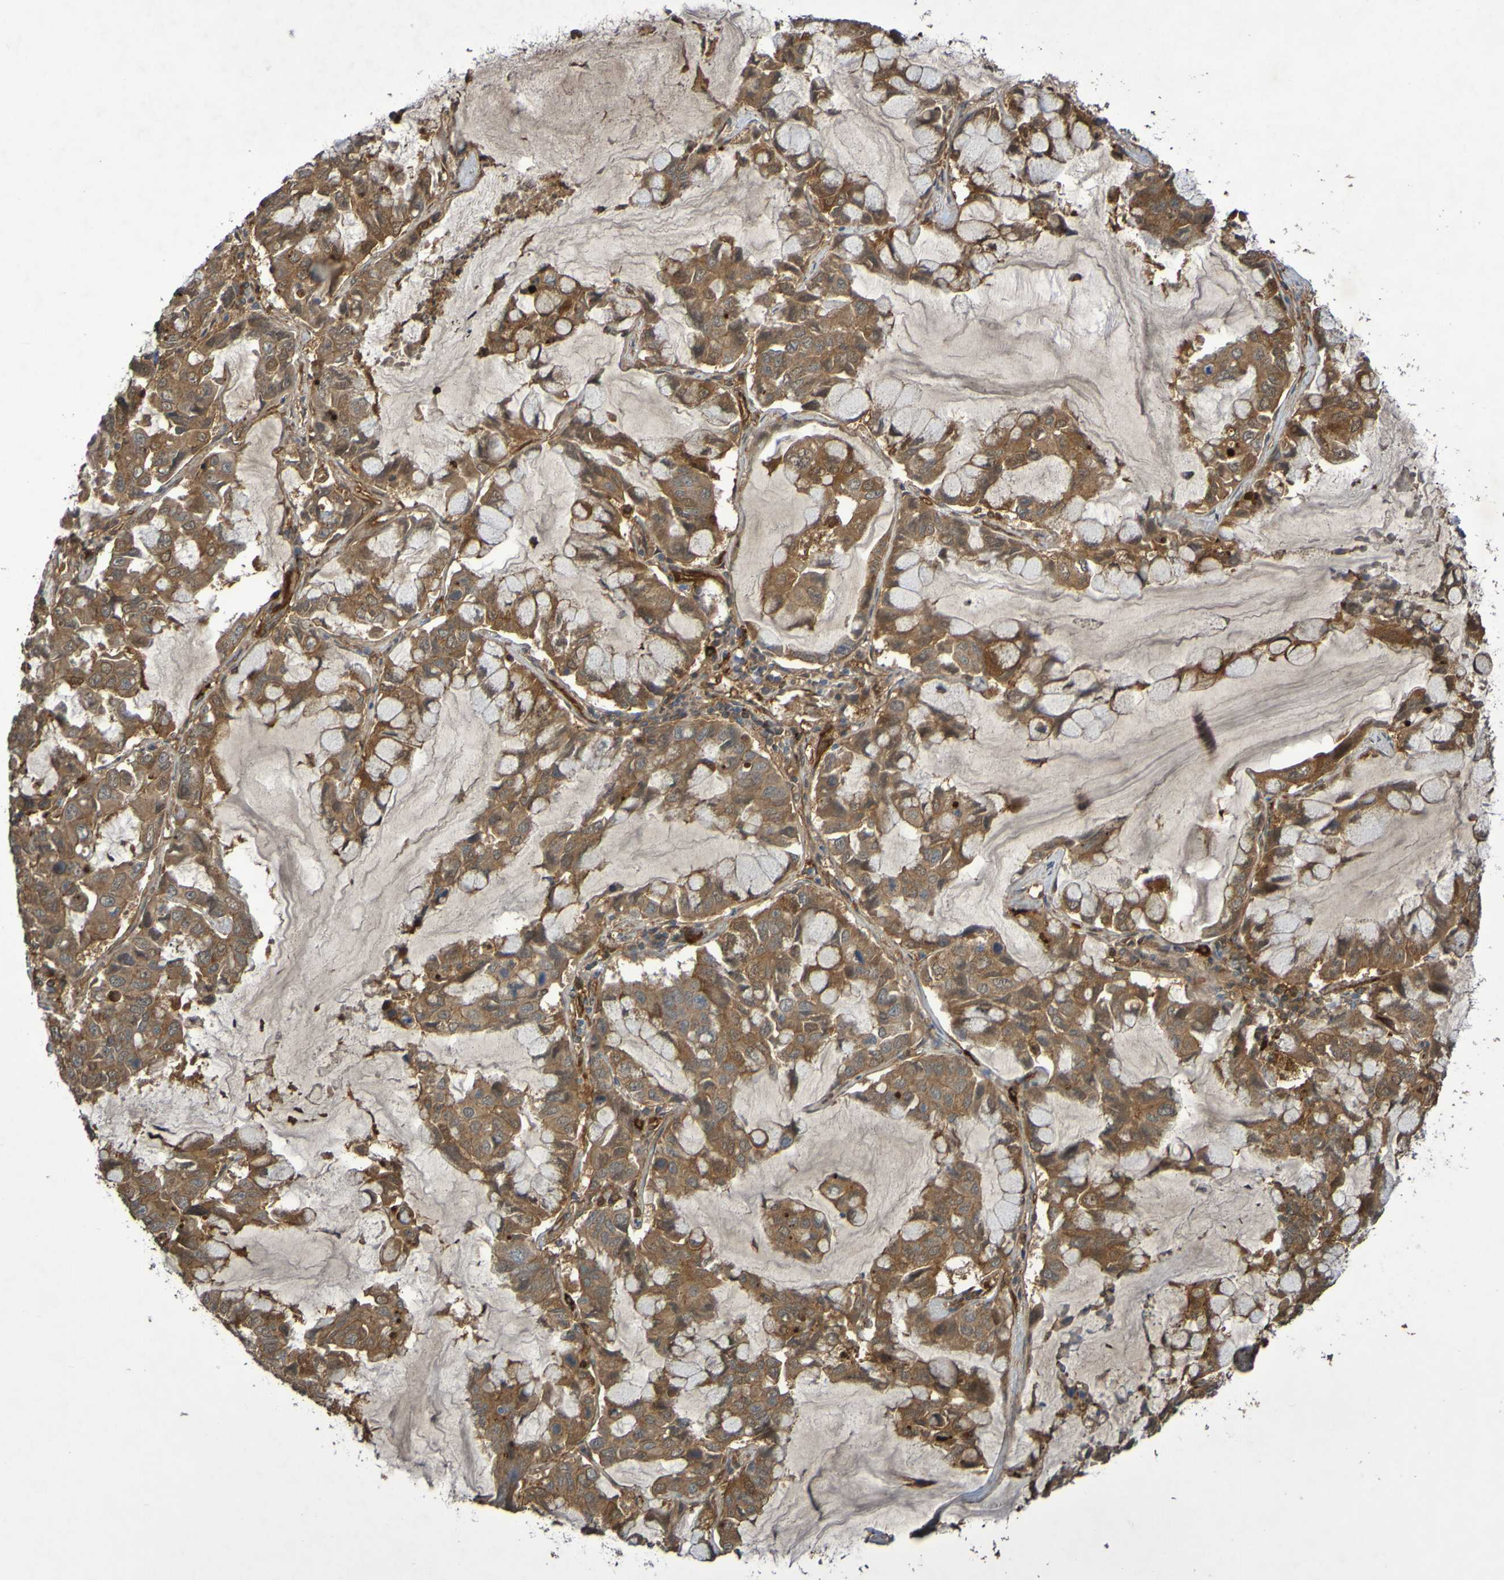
{"staining": {"intensity": "moderate", "quantity": ">75%", "location": "cytoplasmic/membranous"}, "tissue": "lung cancer", "cell_type": "Tumor cells", "image_type": "cancer", "snomed": [{"axis": "morphology", "description": "Adenocarcinoma, NOS"}, {"axis": "topography", "description": "Lung"}], "caption": "High-magnification brightfield microscopy of lung cancer (adenocarcinoma) stained with DAB (3,3'-diaminobenzidine) (brown) and counterstained with hematoxylin (blue). tumor cells exhibit moderate cytoplasmic/membranous positivity is identified in approximately>75% of cells.", "gene": "SERPINB6", "patient": {"sex": "male", "age": 64}}